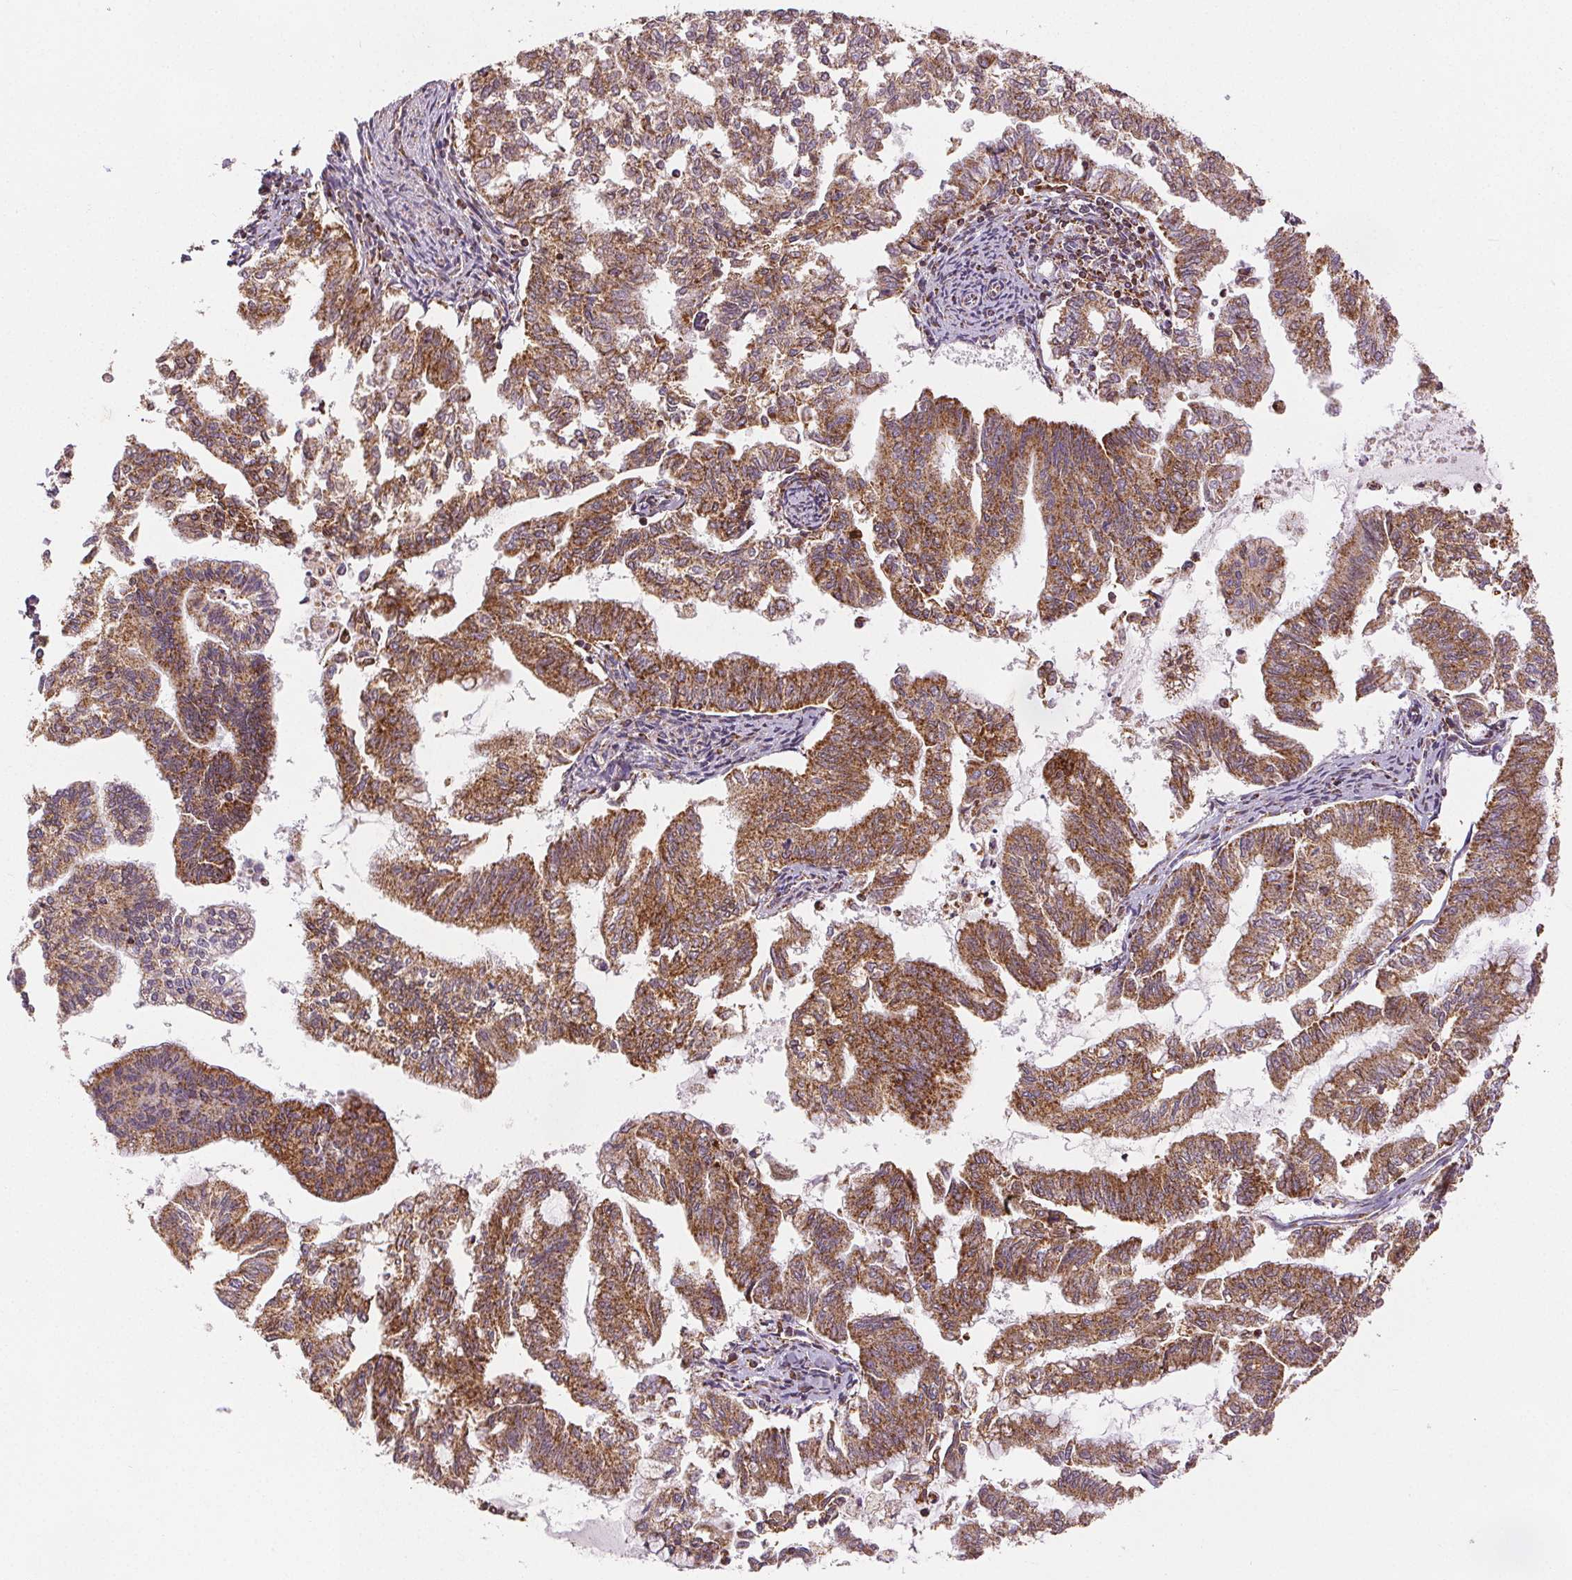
{"staining": {"intensity": "strong", "quantity": ">75%", "location": "cytoplasmic/membranous"}, "tissue": "endometrial cancer", "cell_type": "Tumor cells", "image_type": "cancer", "snomed": [{"axis": "morphology", "description": "Adenocarcinoma, NOS"}, {"axis": "topography", "description": "Endometrium"}], "caption": "Brown immunohistochemical staining in human endometrial cancer shows strong cytoplasmic/membranous staining in about >75% of tumor cells. Using DAB (3,3'-diaminobenzidine) (brown) and hematoxylin (blue) stains, captured at high magnification using brightfield microscopy.", "gene": "SDHB", "patient": {"sex": "female", "age": 79}}